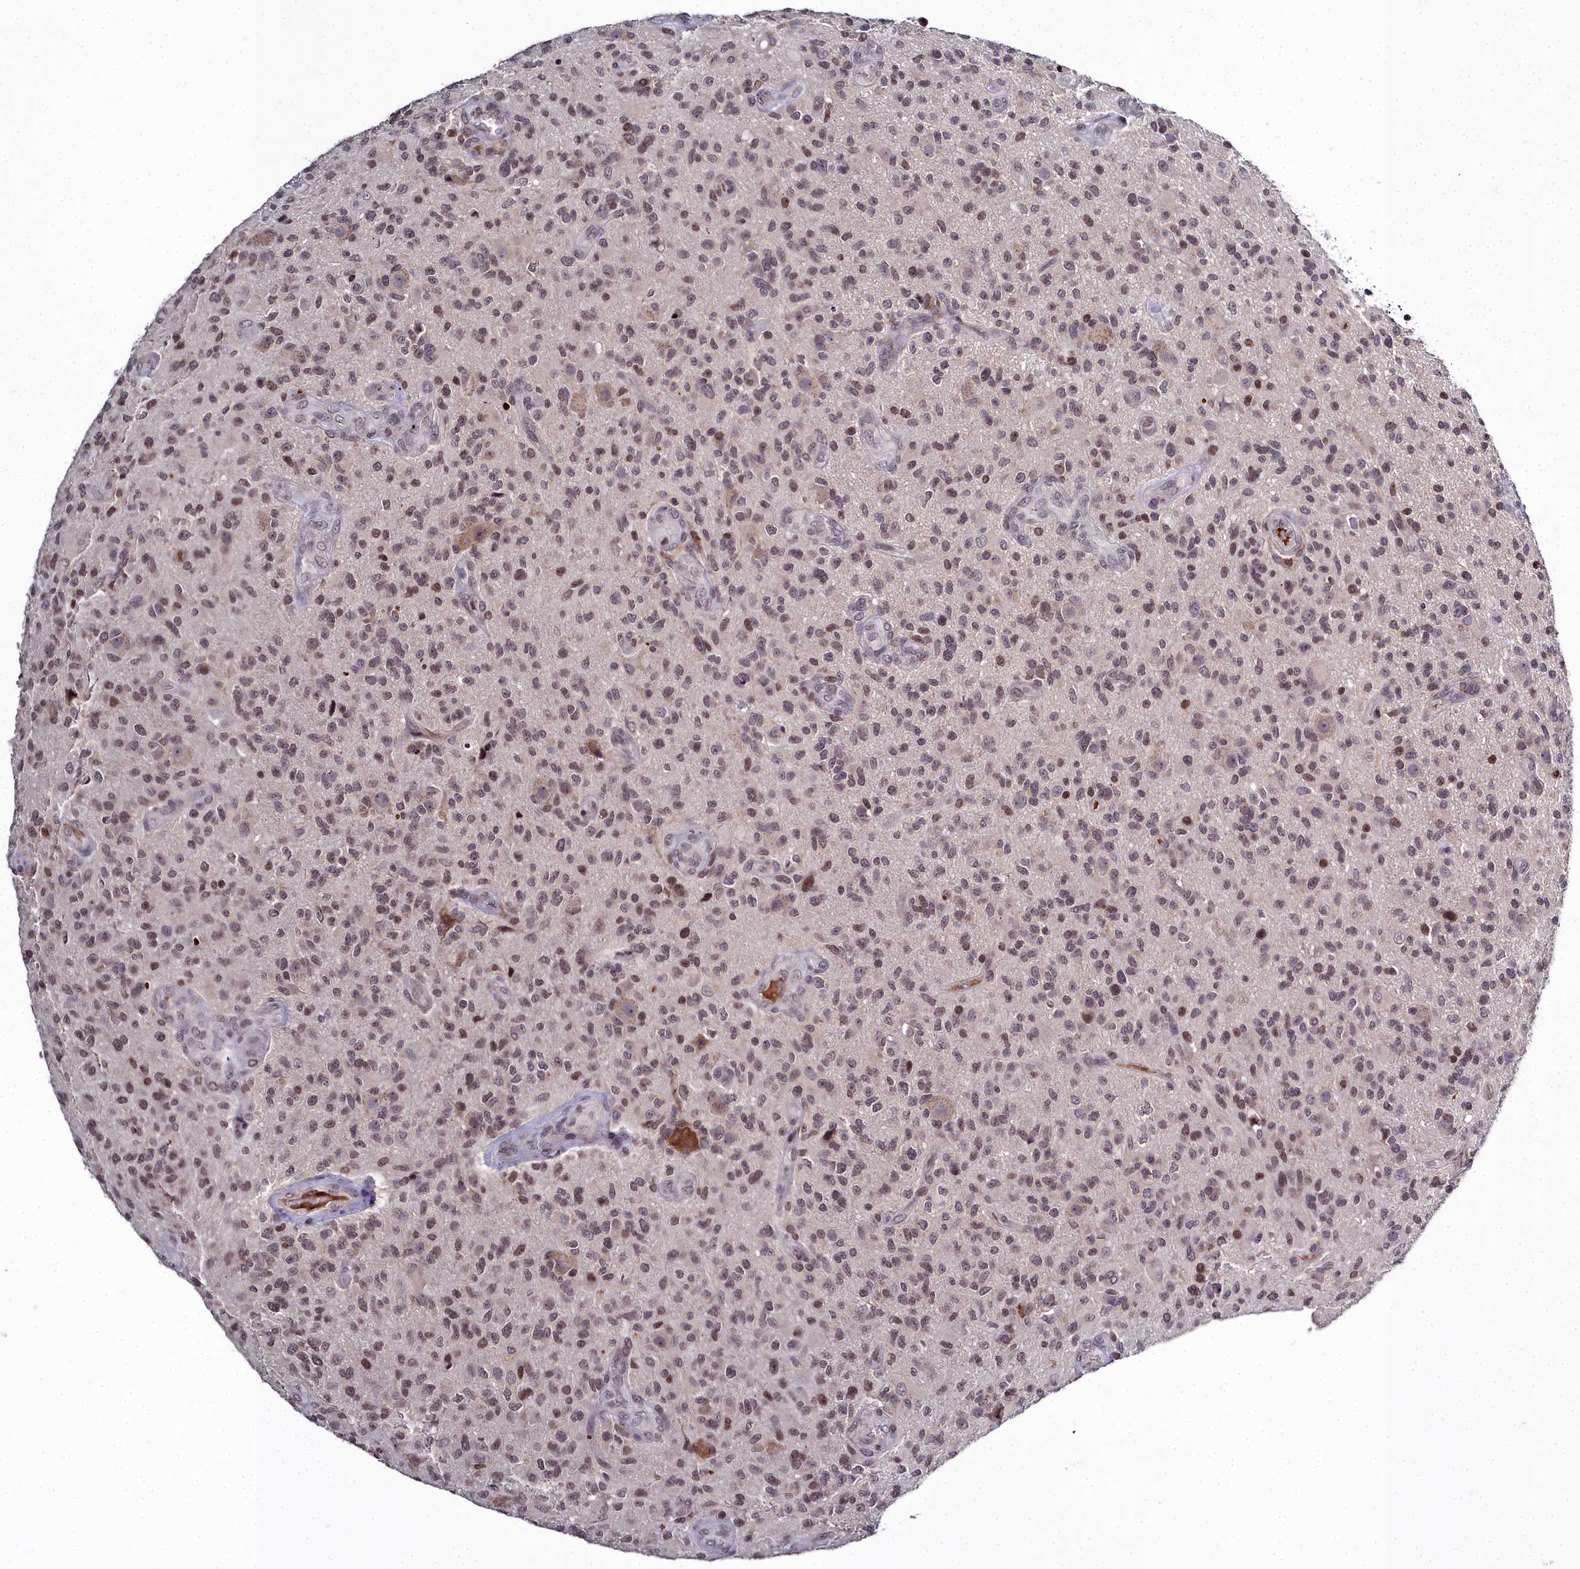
{"staining": {"intensity": "weak", "quantity": "25%-75%", "location": "nuclear"}, "tissue": "glioma", "cell_type": "Tumor cells", "image_type": "cancer", "snomed": [{"axis": "morphology", "description": "Glioma, malignant, High grade"}, {"axis": "topography", "description": "Brain"}], "caption": "The micrograph shows a brown stain indicating the presence of a protein in the nuclear of tumor cells in glioma.", "gene": "FZD4", "patient": {"sex": "male", "age": 47}}